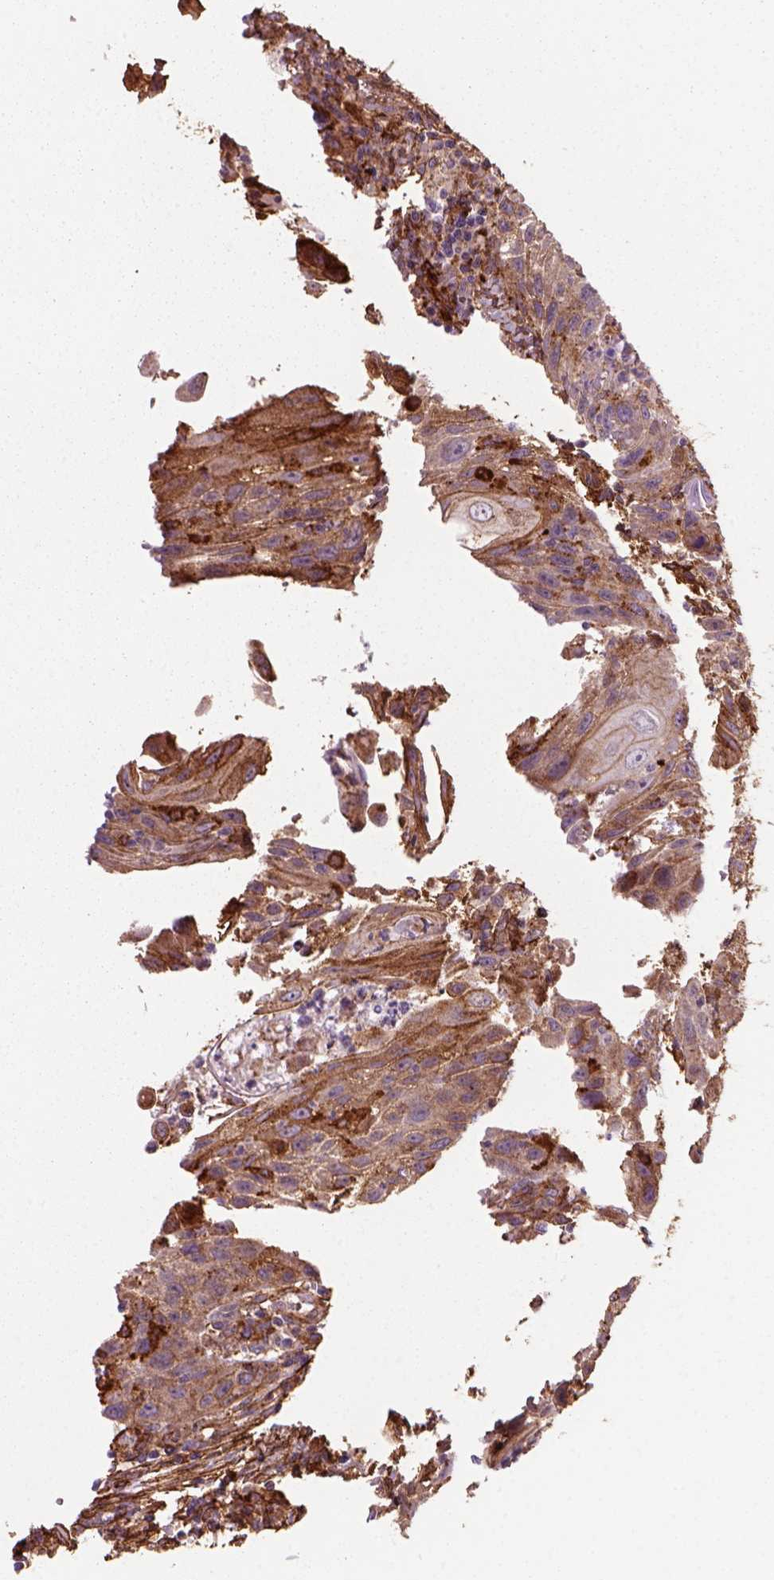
{"staining": {"intensity": "moderate", "quantity": "<25%", "location": "cytoplasmic/membranous"}, "tissue": "head and neck cancer", "cell_type": "Tumor cells", "image_type": "cancer", "snomed": [{"axis": "morphology", "description": "Squamous cell carcinoma, NOS"}, {"axis": "topography", "description": "Head-Neck"}], "caption": "Head and neck cancer tissue demonstrates moderate cytoplasmic/membranous expression in about <25% of tumor cells (DAB IHC, brown staining for protein, blue staining for nuclei).", "gene": "MARCKS", "patient": {"sex": "male", "age": 69}}